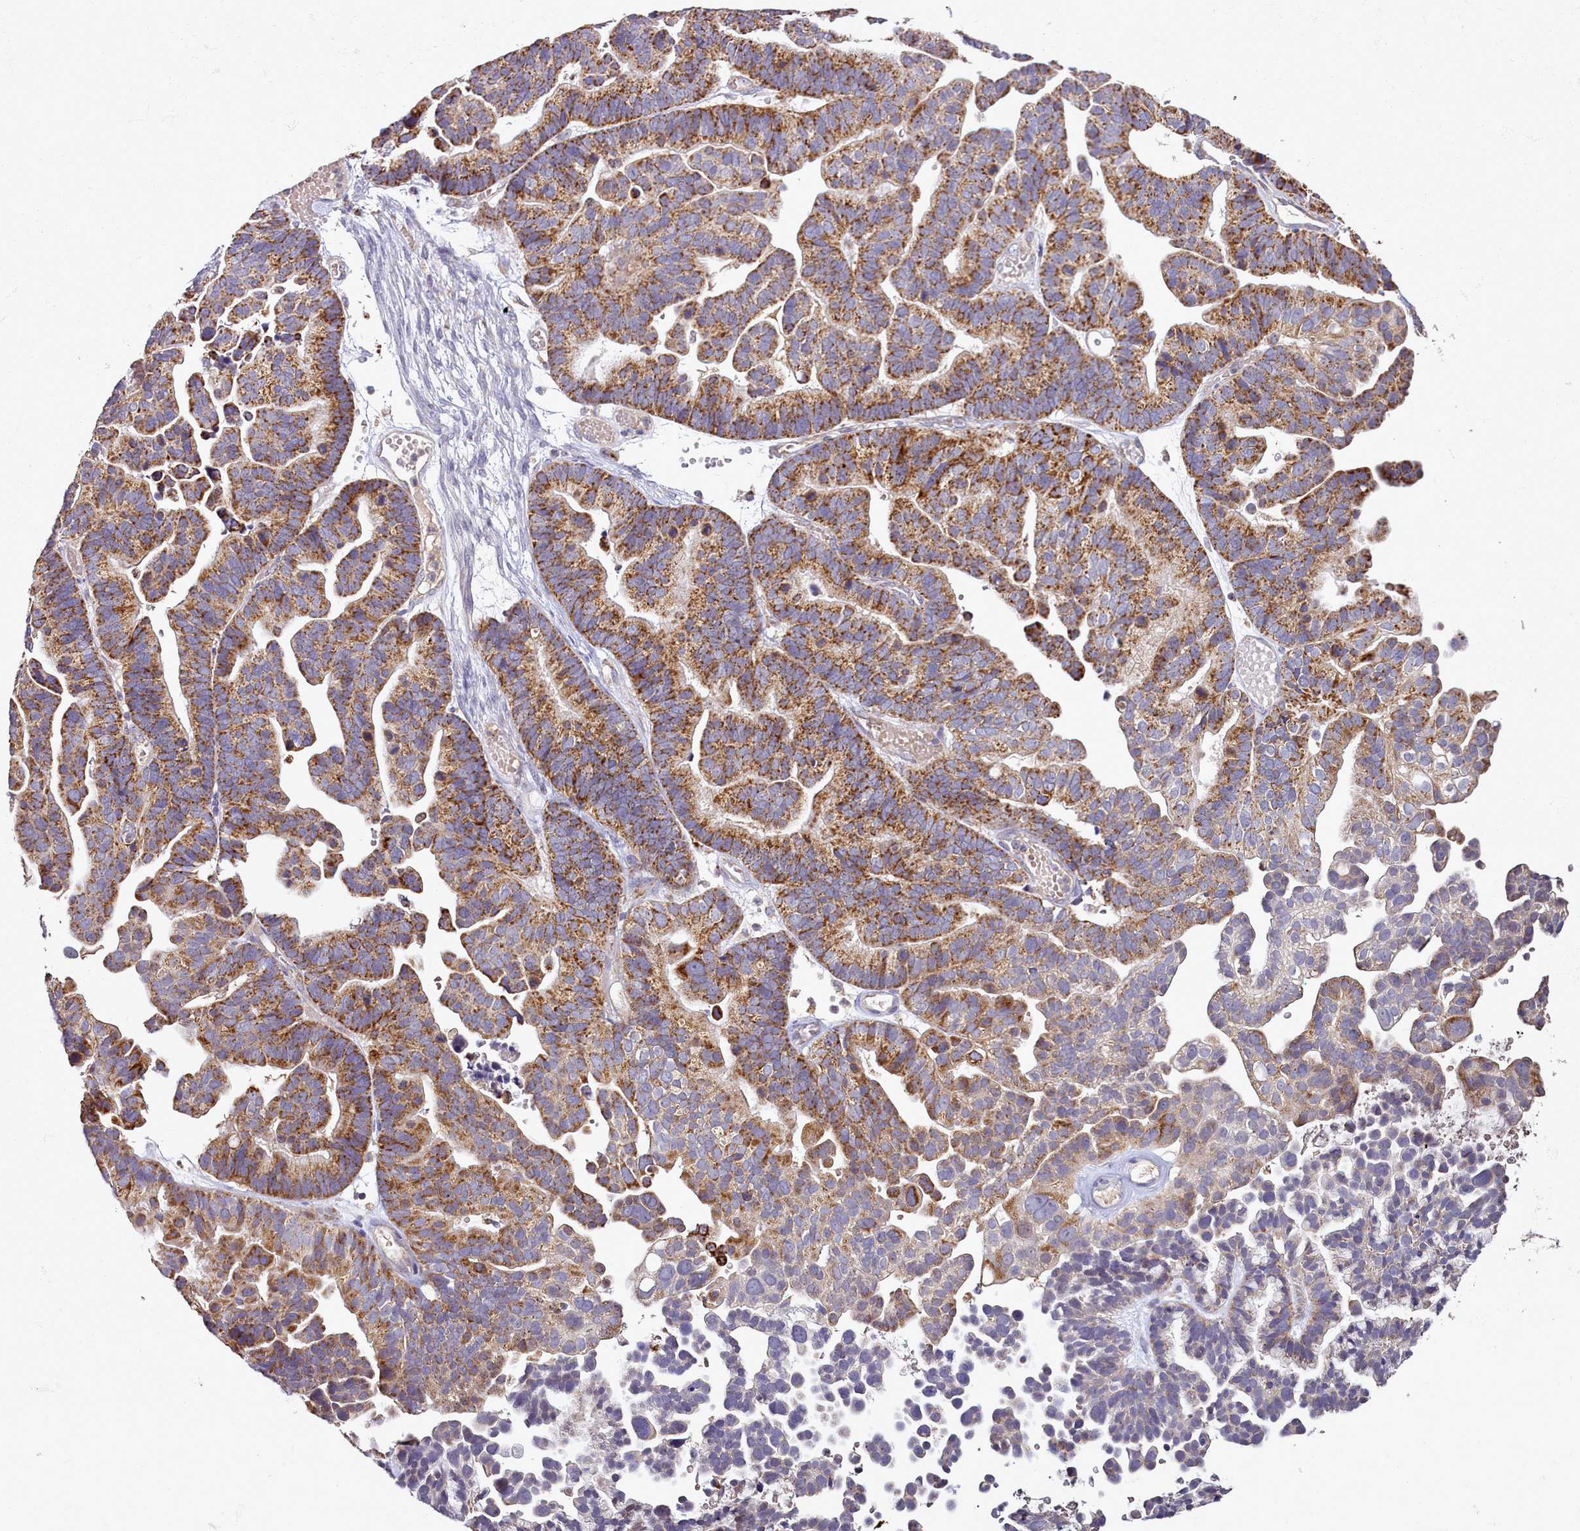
{"staining": {"intensity": "strong", "quantity": ">75%", "location": "cytoplasmic/membranous"}, "tissue": "ovarian cancer", "cell_type": "Tumor cells", "image_type": "cancer", "snomed": [{"axis": "morphology", "description": "Cystadenocarcinoma, serous, NOS"}, {"axis": "topography", "description": "Ovary"}], "caption": "Immunohistochemical staining of human serous cystadenocarcinoma (ovarian) exhibits high levels of strong cytoplasmic/membranous protein expression in about >75% of tumor cells.", "gene": "ACSS1", "patient": {"sex": "female", "age": 56}}